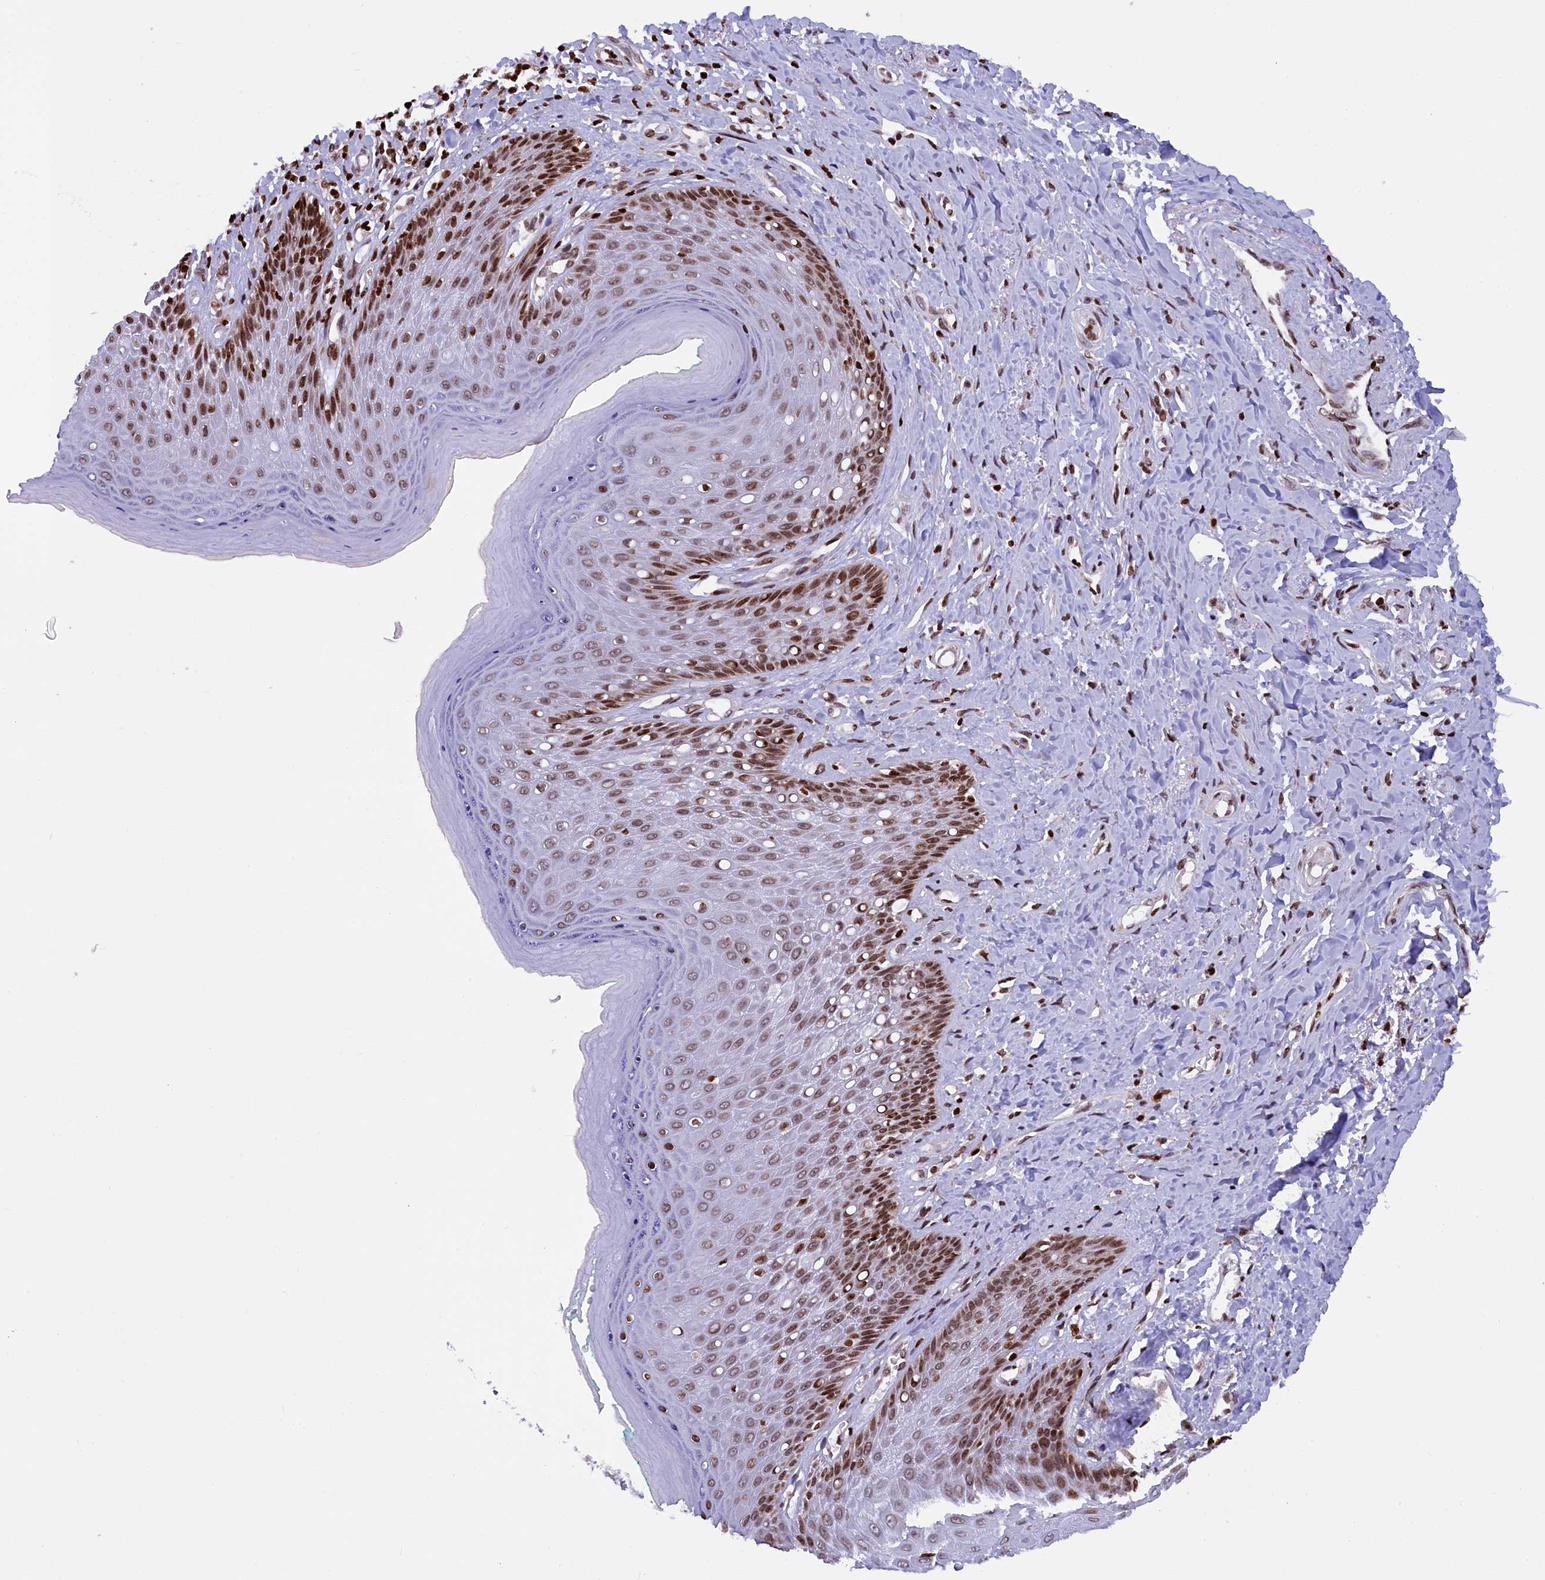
{"staining": {"intensity": "strong", "quantity": "25%-75%", "location": "nuclear"}, "tissue": "skin", "cell_type": "Epidermal cells", "image_type": "normal", "snomed": [{"axis": "morphology", "description": "Normal tissue, NOS"}, {"axis": "topography", "description": "Anal"}], "caption": "Immunohistochemical staining of normal human skin reveals high levels of strong nuclear positivity in about 25%-75% of epidermal cells.", "gene": "TIMM29", "patient": {"sex": "male", "age": 78}}